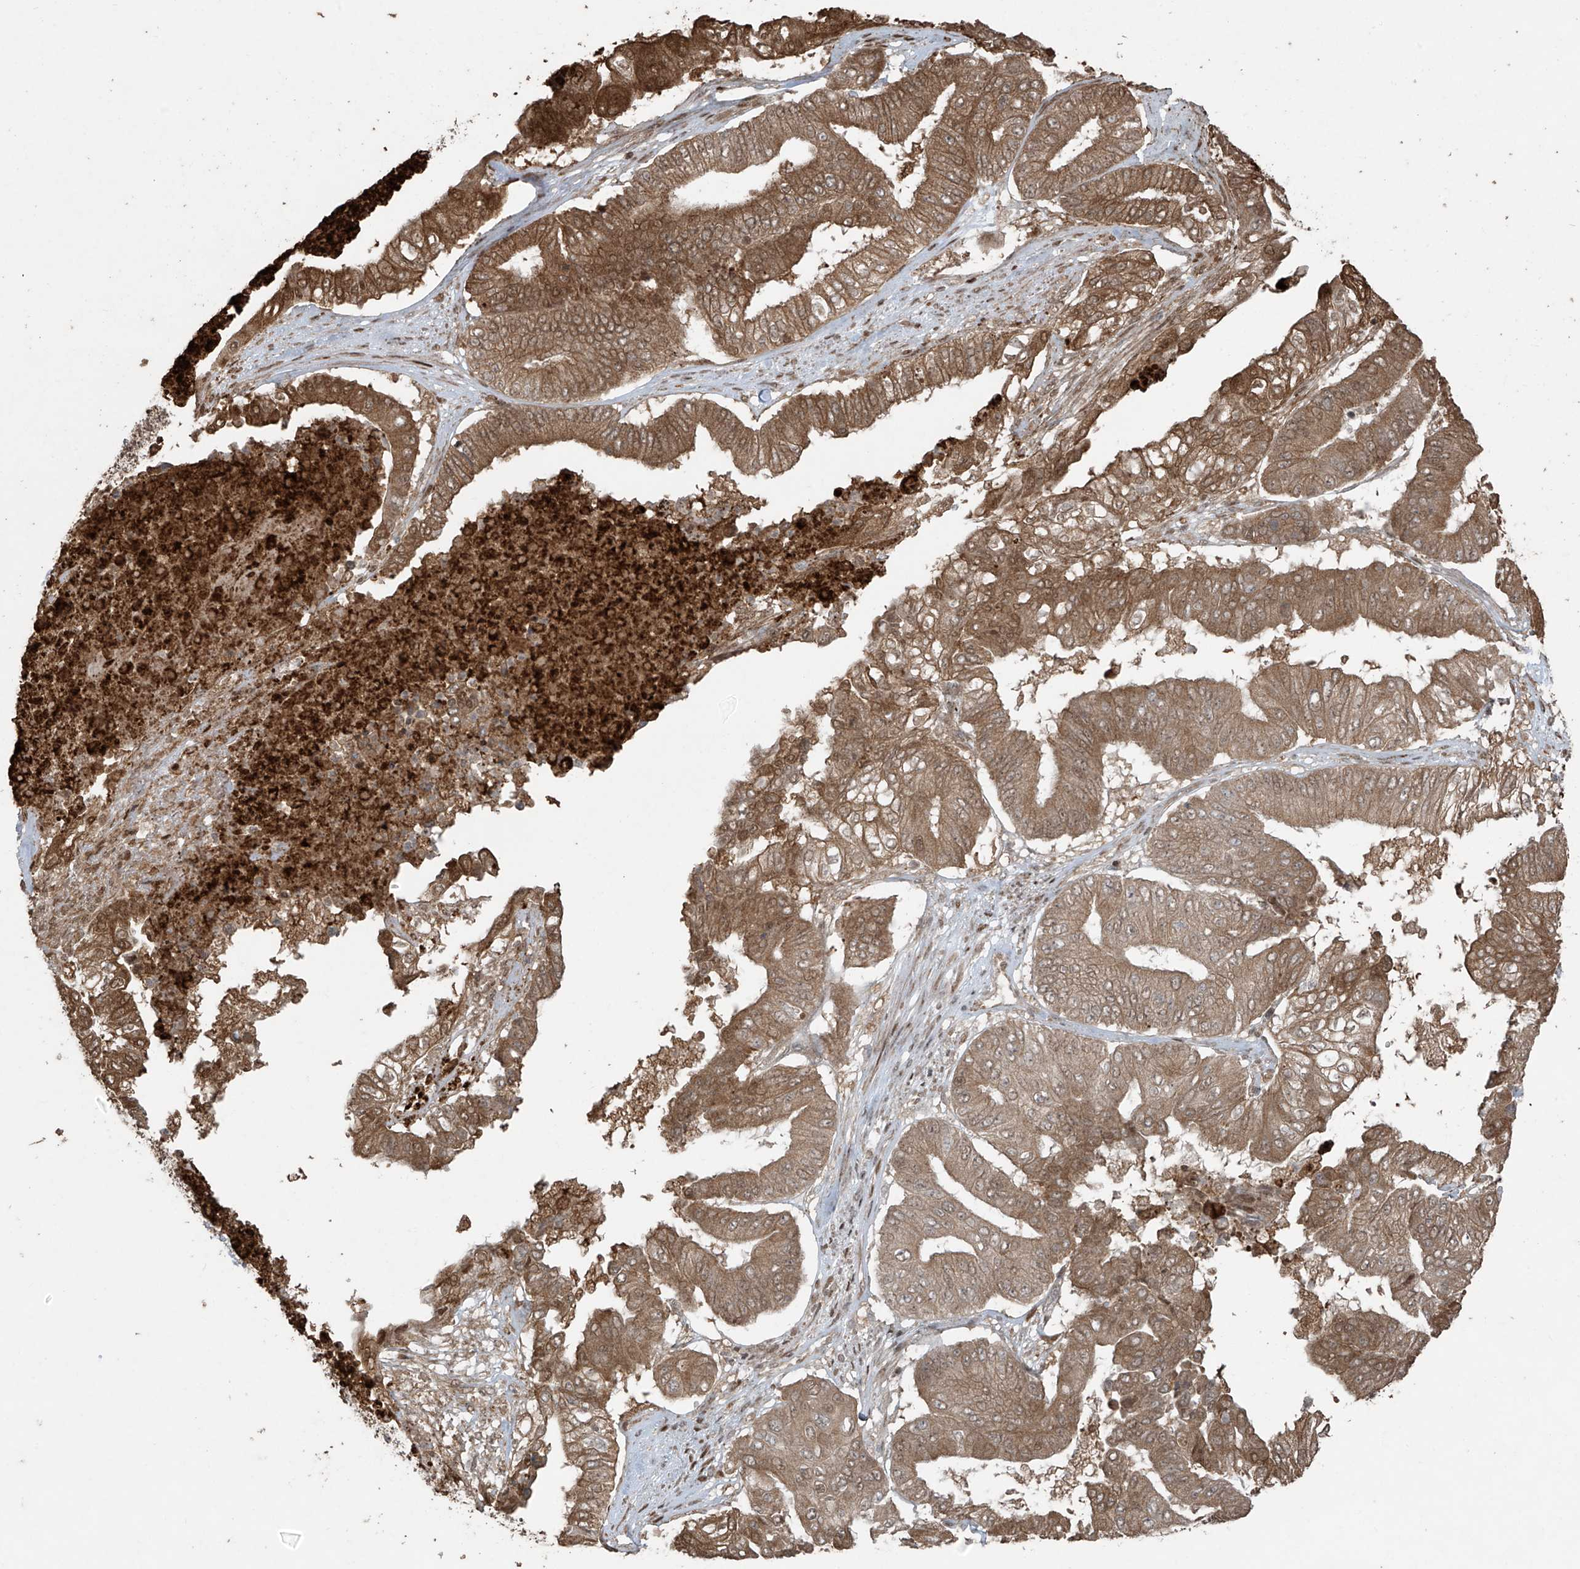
{"staining": {"intensity": "moderate", "quantity": ">75%", "location": "cytoplasmic/membranous"}, "tissue": "pancreatic cancer", "cell_type": "Tumor cells", "image_type": "cancer", "snomed": [{"axis": "morphology", "description": "Adenocarcinoma, NOS"}, {"axis": "topography", "description": "Pancreas"}], "caption": "Moderate cytoplasmic/membranous positivity is appreciated in approximately >75% of tumor cells in pancreatic cancer.", "gene": "TTC22", "patient": {"sex": "female", "age": 77}}